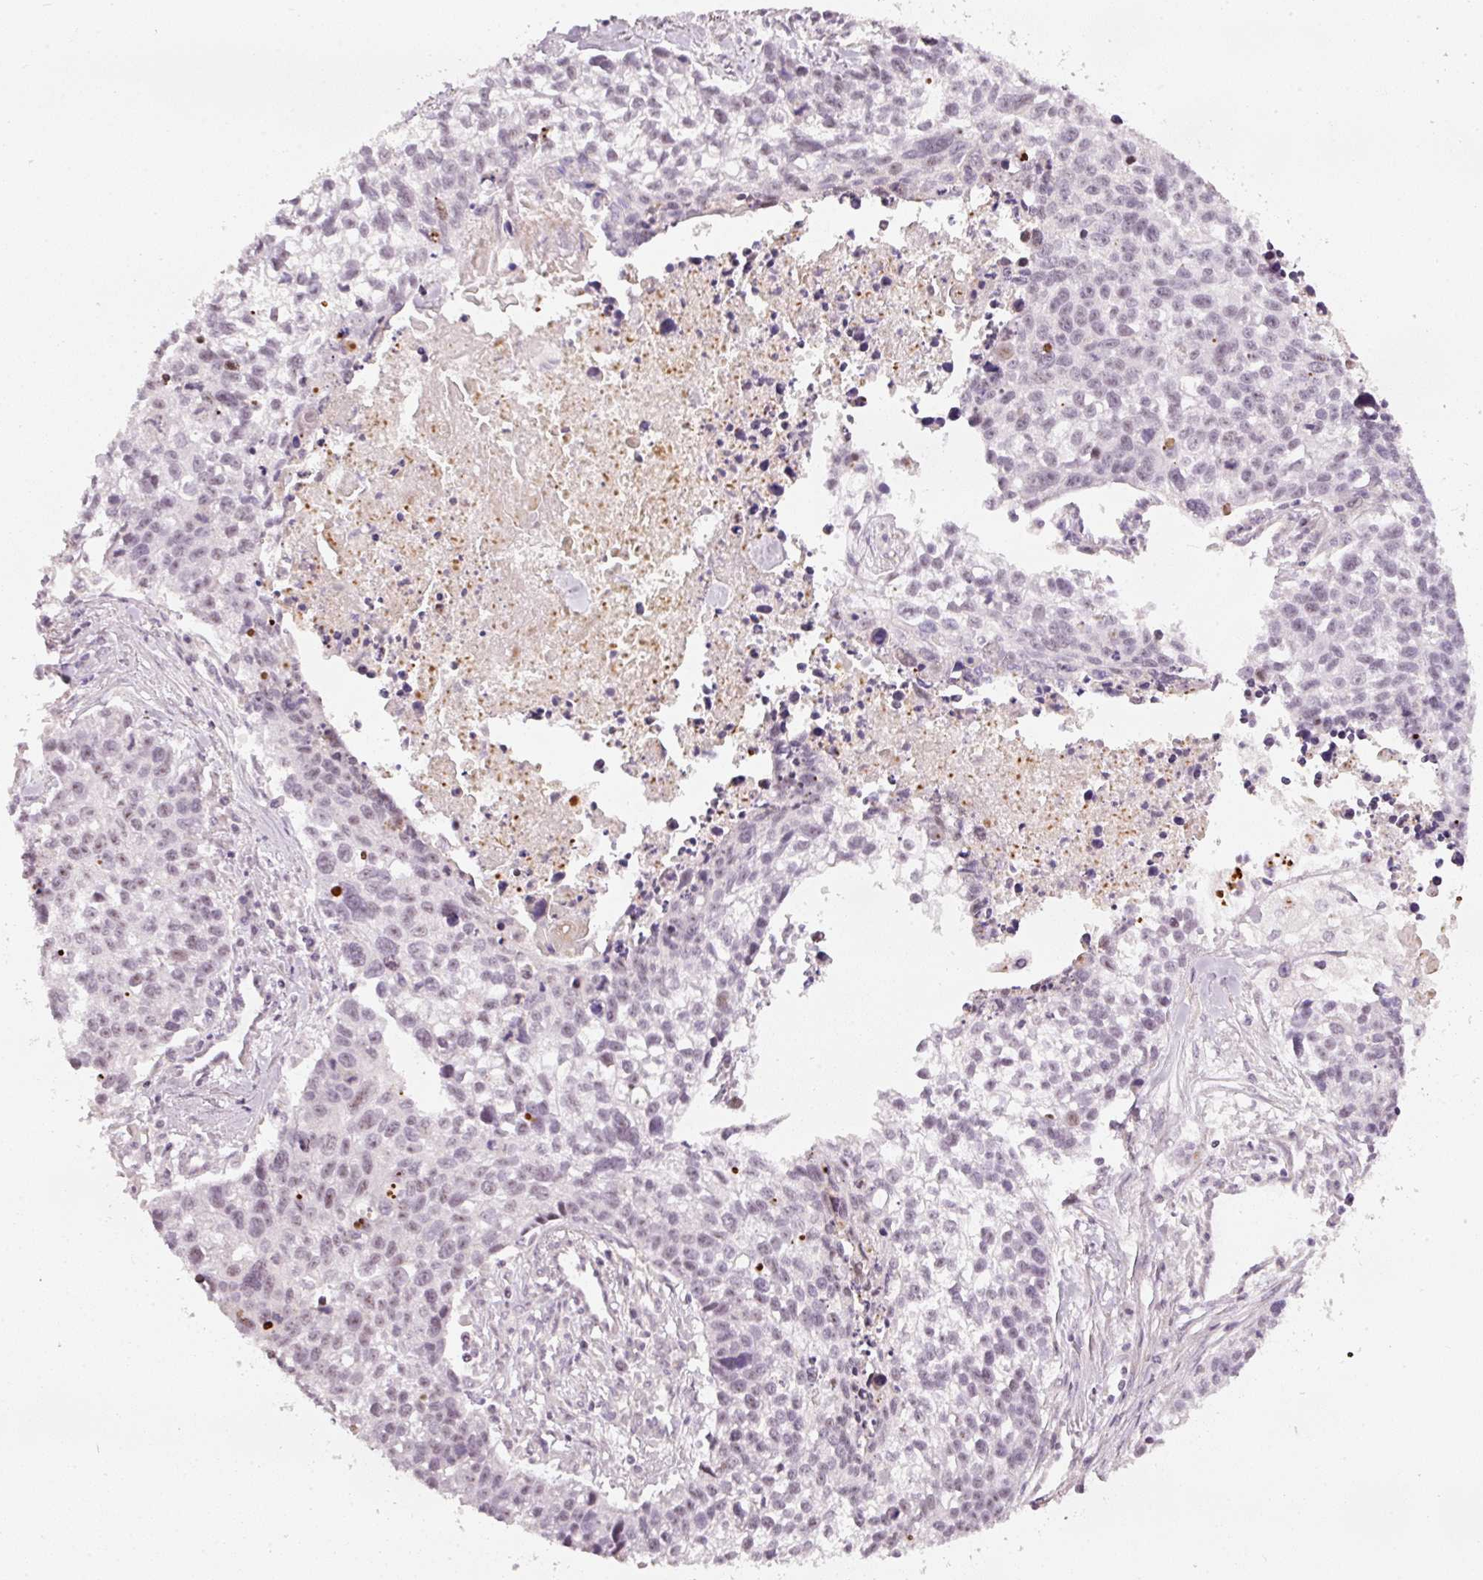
{"staining": {"intensity": "weak", "quantity": "<25%", "location": "nuclear"}, "tissue": "lung cancer", "cell_type": "Tumor cells", "image_type": "cancer", "snomed": [{"axis": "morphology", "description": "Squamous cell carcinoma, NOS"}, {"axis": "topography", "description": "Lung"}], "caption": "Human lung cancer stained for a protein using IHC shows no expression in tumor cells.", "gene": "MXRA8", "patient": {"sex": "male", "age": 74}}